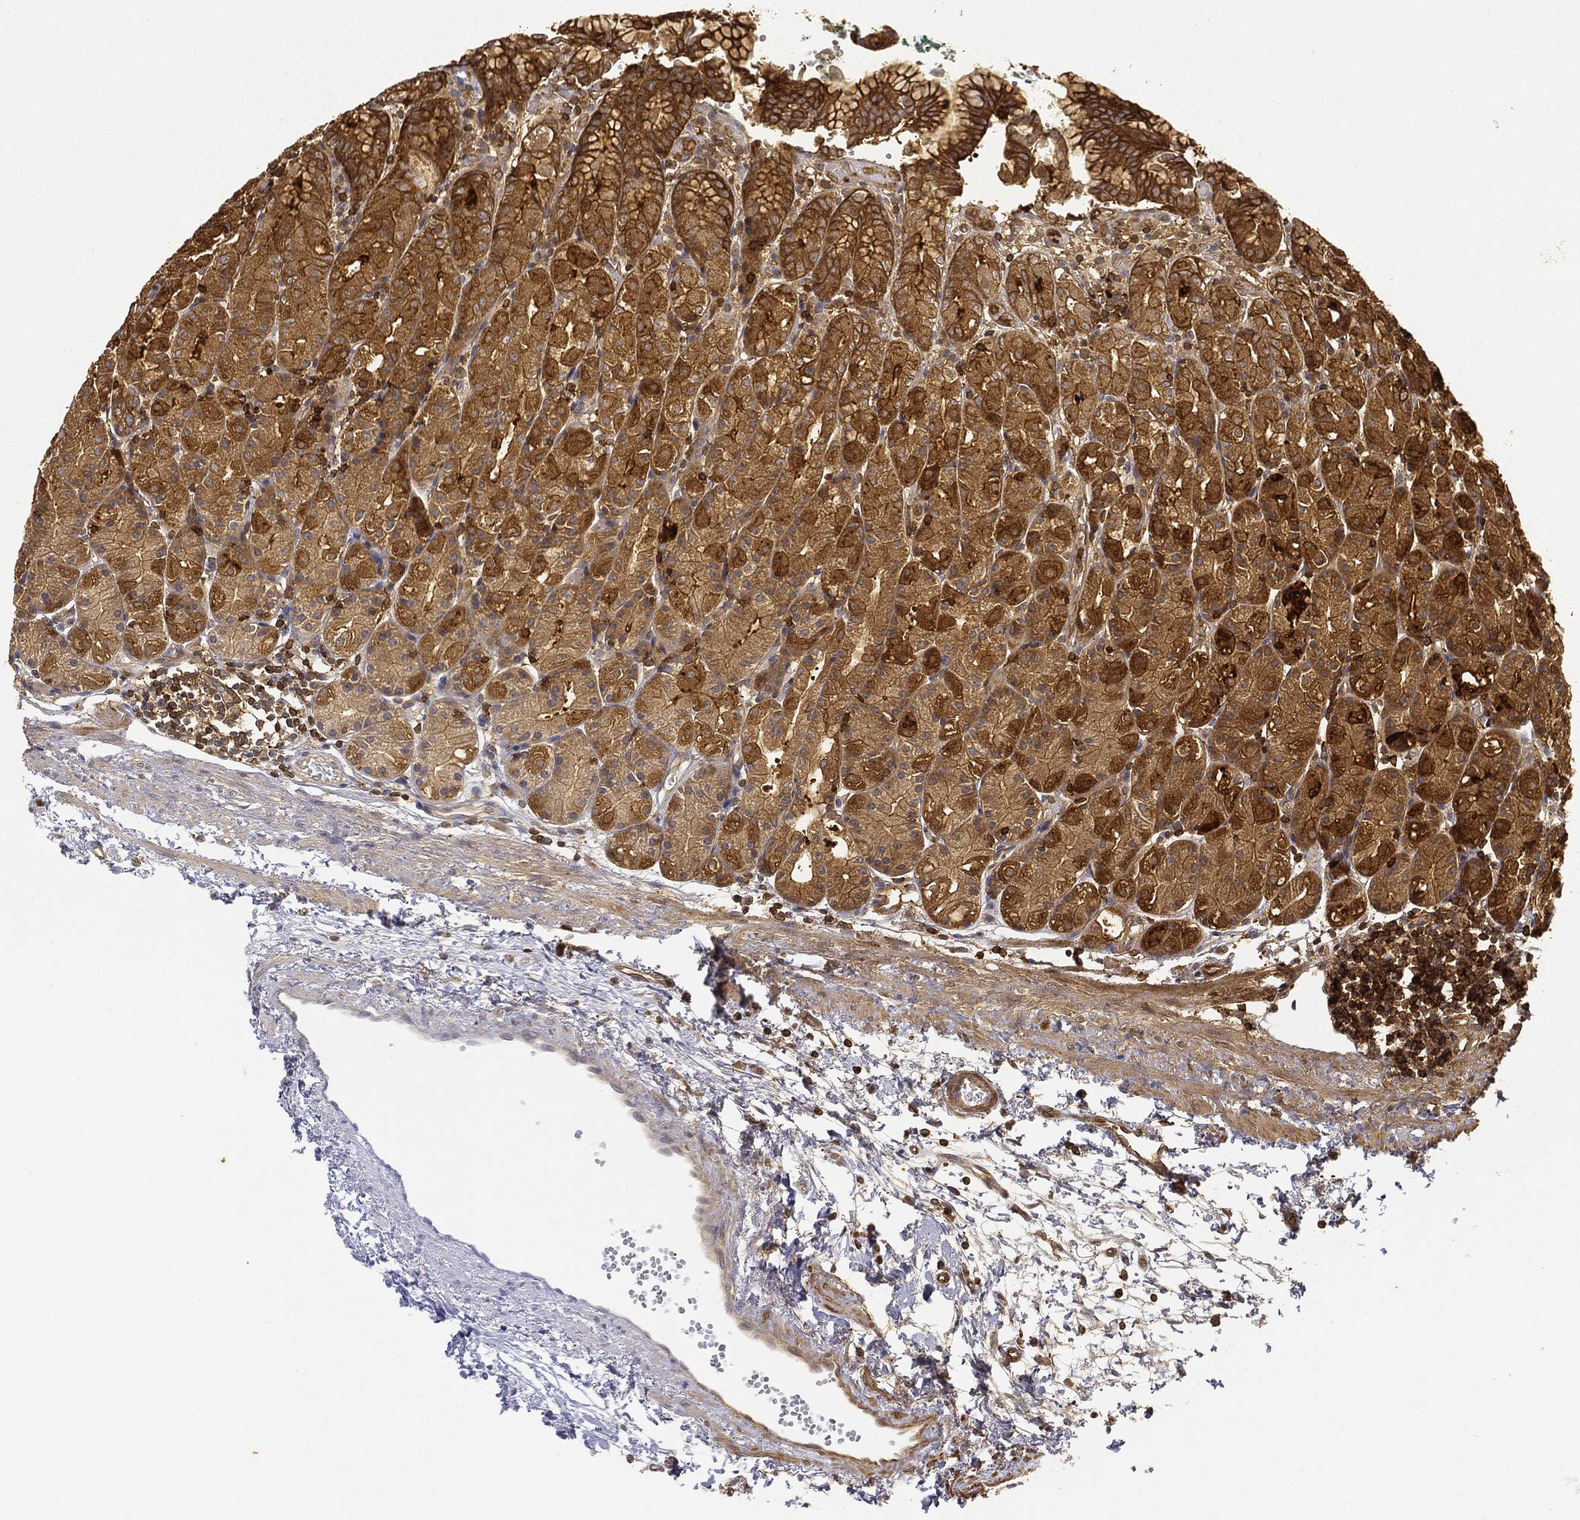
{"staining": {"intensity": "strong", "quantity": "25%-75%", "location": "cytoplasmic/membranous"}, "tissue": "stomach", "cell_type": "Glandular cells", "image_type": "normal", "snomed": [{"axis": "morphology", "description": "Normal tissue, NOS"}, {"axis": "morphology", "description": "Adenocarcinoma, NOS"}, {"axis": "topography", "description": "Stomach"}], "caption": "Approximately 25%-75% of glandular cells in unremarkable stomach exhibit strong cytoplasmic/membranous protein expression as visualized by brown immunohistochemical staining.", "gene": "WDR1", "patient": {"sex": "female", "age": 81}}